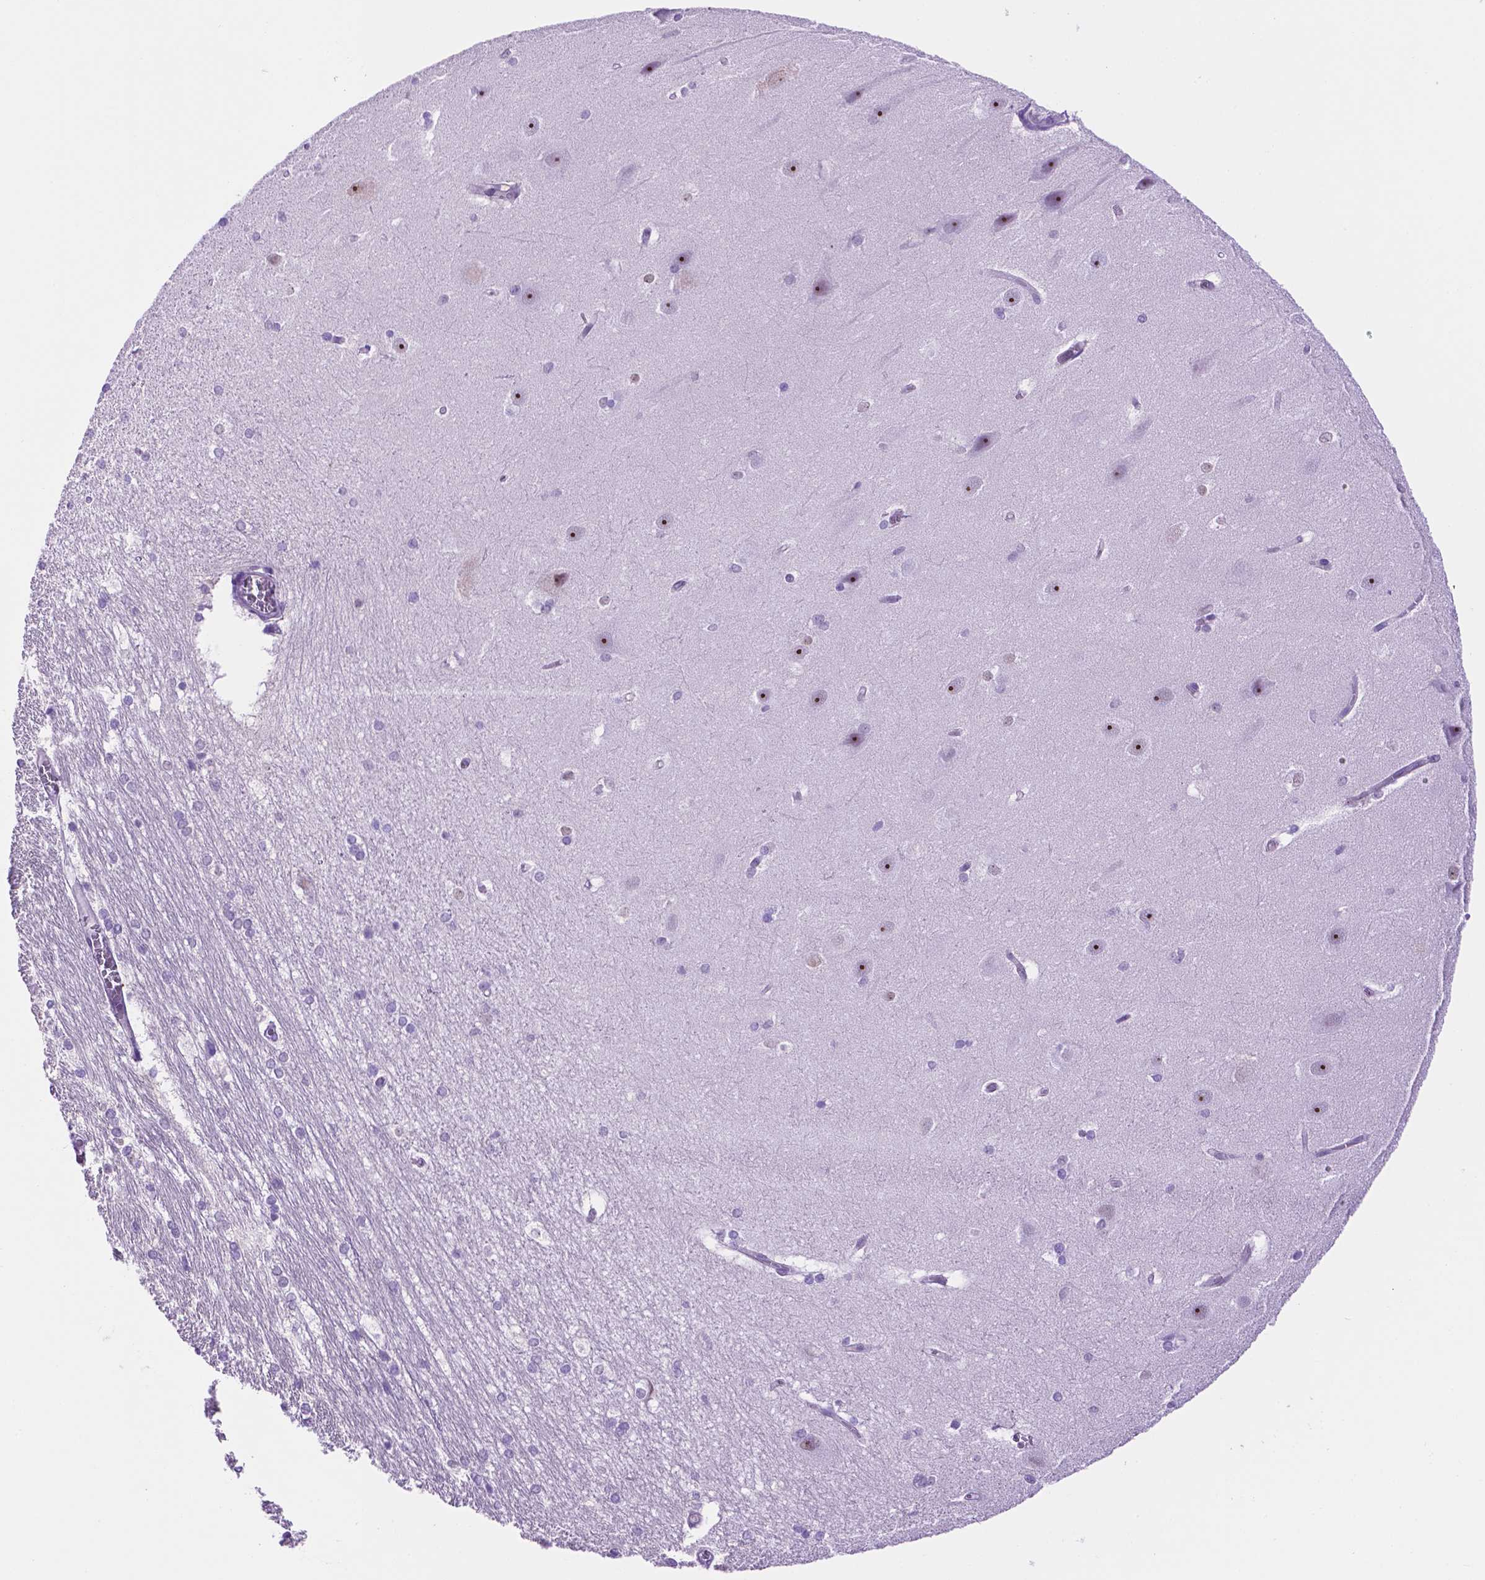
{"staining": {"intensity": "negative", "quantity": "none", "location": "none"}, "tissue": "hippocampus", "cell_type": "Glial cells", "image_type": "normal", "snomed": [{"axis": "morphology", "description": "Normal tissue, NOS"}, {"axis": "topography", "description": "Cerebral cortex"}, {"axis": "topography", "description": "Hippocampus"}], "caption": "An IHC image of benign hippocampus is shown. There is no staining in glial cells of hippocampus.", "gene": "TACSTD2", "patient": {"sex": "female", "age": 19}}